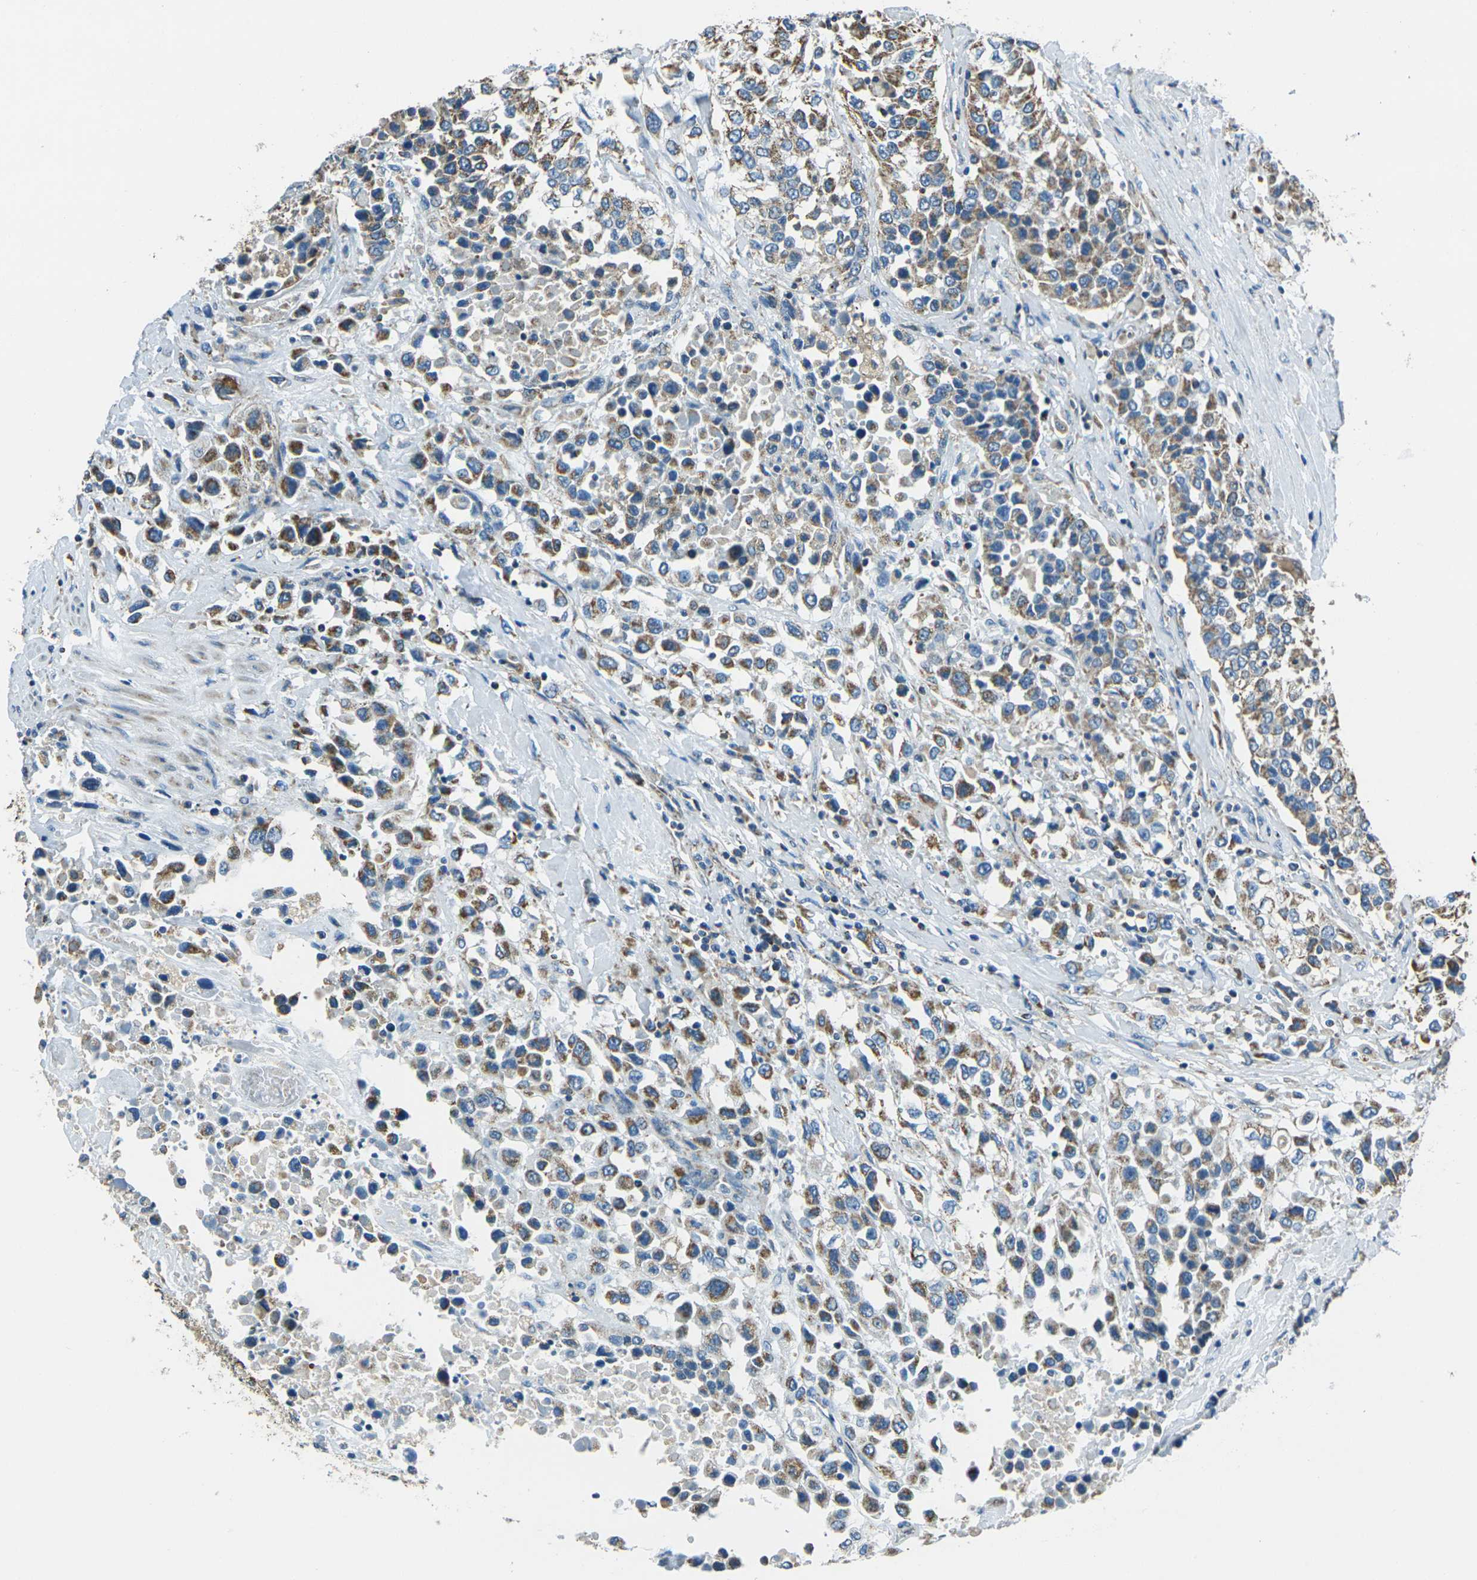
{"staining": {"intensity": "moderate", "quantity": ">75%", "location": "cytoplasmic/membranous"}, "tissue": "urothelial cancer", "cell_type": "Tumor cells", "image_type": "cancer", "snomed": [{"axis": "morphology", "description": "Urothelial carcinoma, High grade"}, {"axis": "topography", "description": "Urinary bladder"}], "caption": "Immunohistochemical staining of urothelial carcinoma (high-grade) displays medium levels of moderate cytoplasmic/membranous expression in approximately >75% of tumor cells.", "gene": "IRF3", "patient": {"sex": "female", "age": 80}}